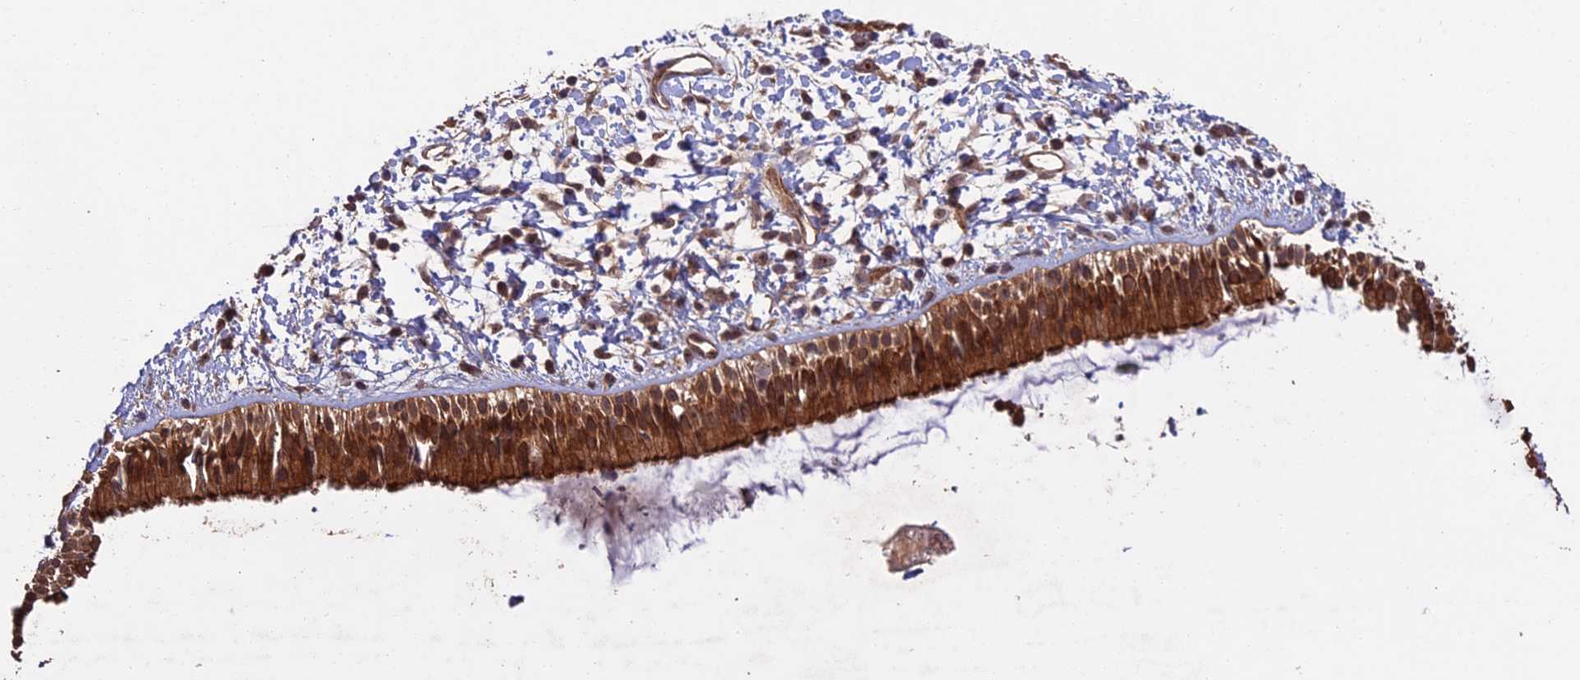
{"staining": {"intensity": "strong", "quantity": ">75%", "location": "cytoplasmic/membranous,nuclear"}, "tissue": "nasopharynx", "cell_type": "Respiratory epithelial cells", "image_type": "normal", "snomed": [{"axis": "morphology", "description": "Normal tissue, NOS"}, {"axis": "topography", "description": "Nasopharynx"}], "caption": "Immunohistochemistry (IHC) of normal nasopharynx demonstrates high levels of strong cytoplasmic/membranous,nuclear positivity in approximately >75% of respiratory epithelial cells.", "gene": "RALGAPA2", "patient": {"sex": "male", "age": 22}}